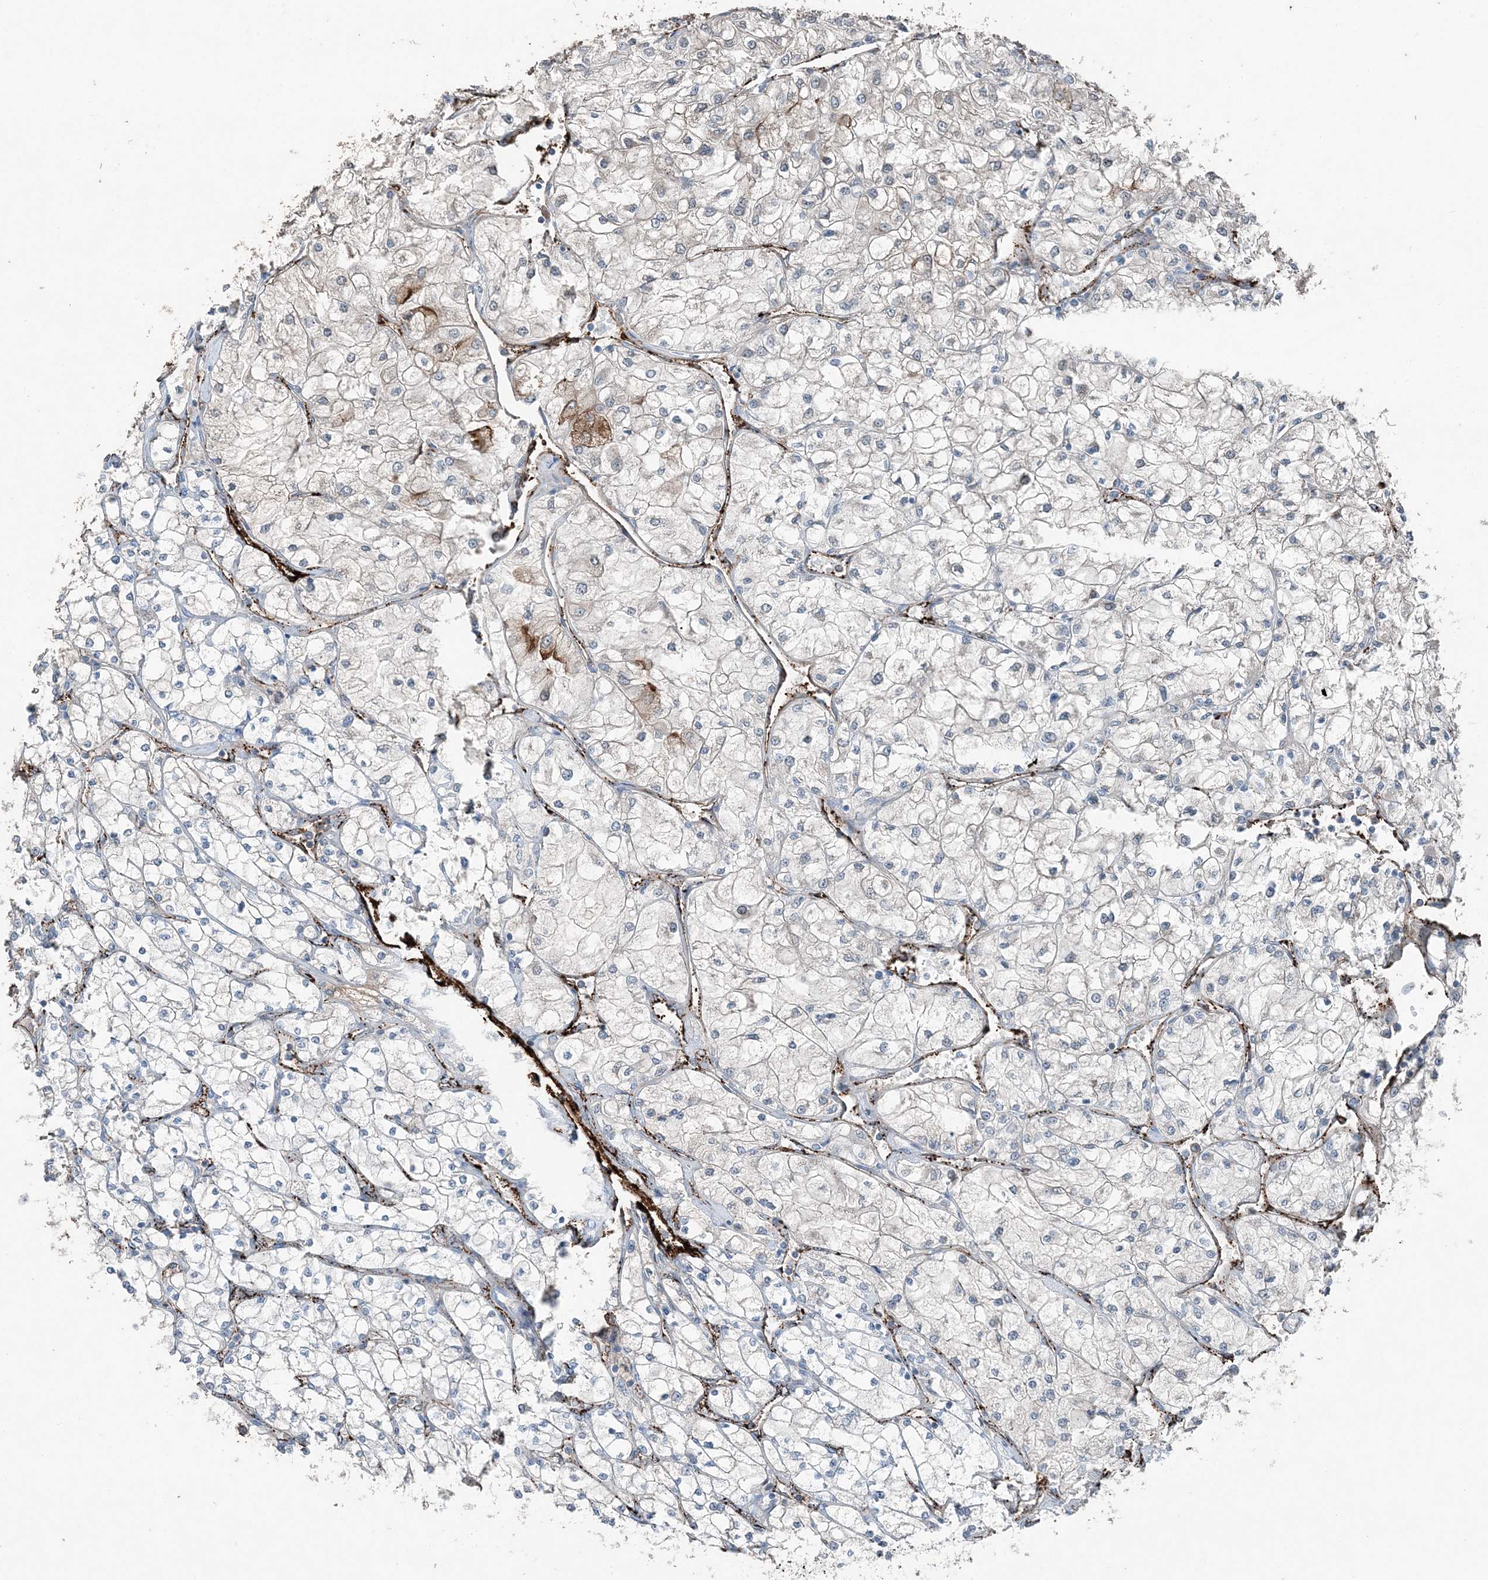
{"staining": {"intensity": "moderate", "quantity": "<25%", "location": "cytoplasmic/membranous"}, "tissue": "renal cancer", "cell_type": "Tumor cells", "image_type": "cancer", "snomed": [{"axis": "morphology", "description": "Adenocarcinoma, NOS"}, {"axis": "topography", "description": "Kidney"}], "caption": "Immunohistochemical staining of human renal cancer (adenocarcinoma) exhibits low levels of moderate cytoplasmic/membranous protein positivity in about <25% of tumor cells.", "gene": "ELOVL7", "patient": {"sex": "male", "age": 80}}